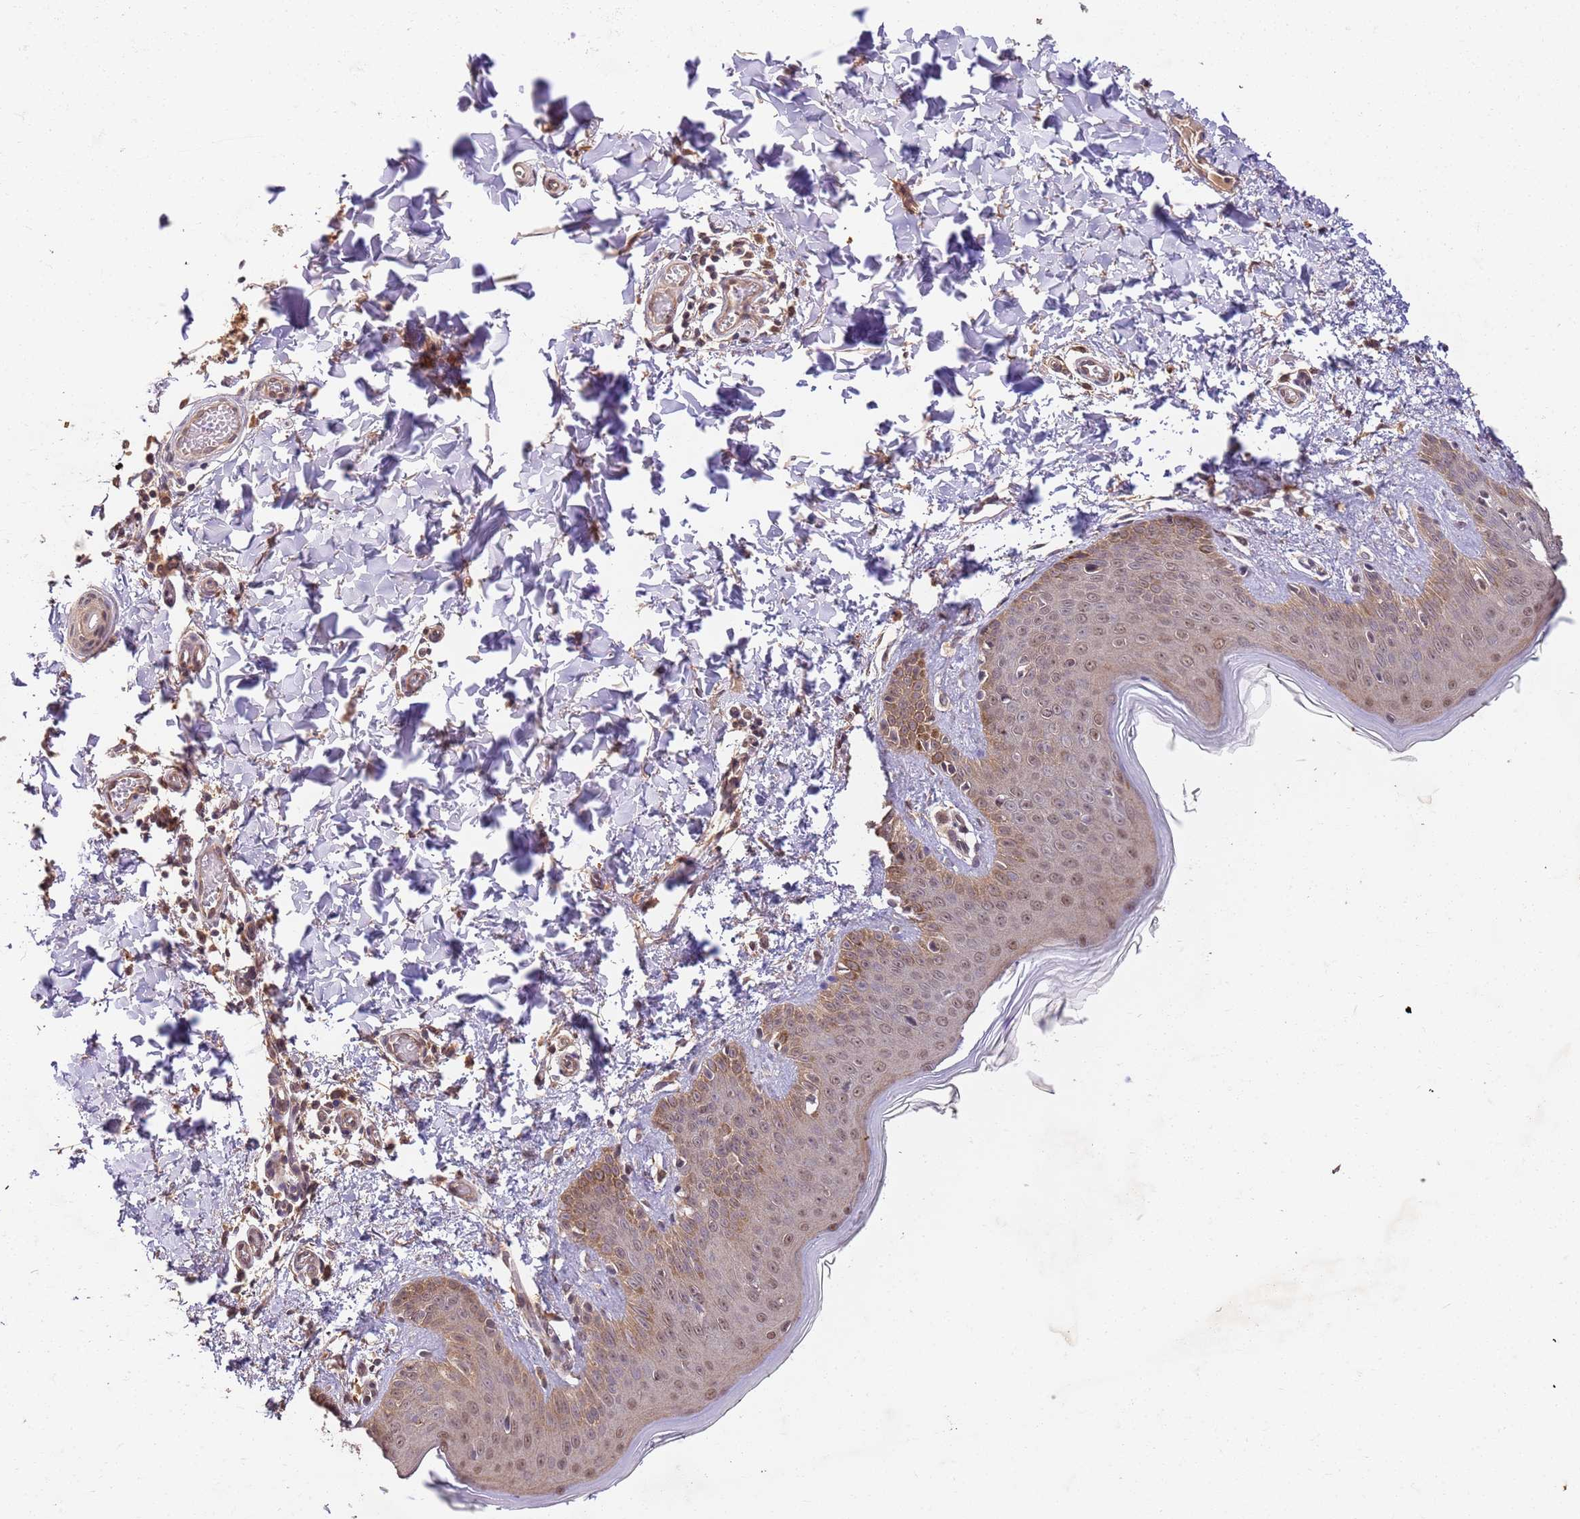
{"staining": {"intensity": "moderate", "quantity": "25%-75%", "location": "cytoplasmic/membranous"}, "tissue": "skin", "cell_type": "Fibroblasts", "image_type": "normal", "snomed": [{"axis": "morphology", "description": "Normal tissue, NOS"}, {"axis": "topography", "description": "Skin"}], "caption": "Immunohistochemical staining of benign human skin demonstrates moderate cytoplasmic/membranous protein positivity in approximately 25%-75% of fibroblasts.", "gene": "UBE3A", "patient": {"sex": "male", "age": 36}}